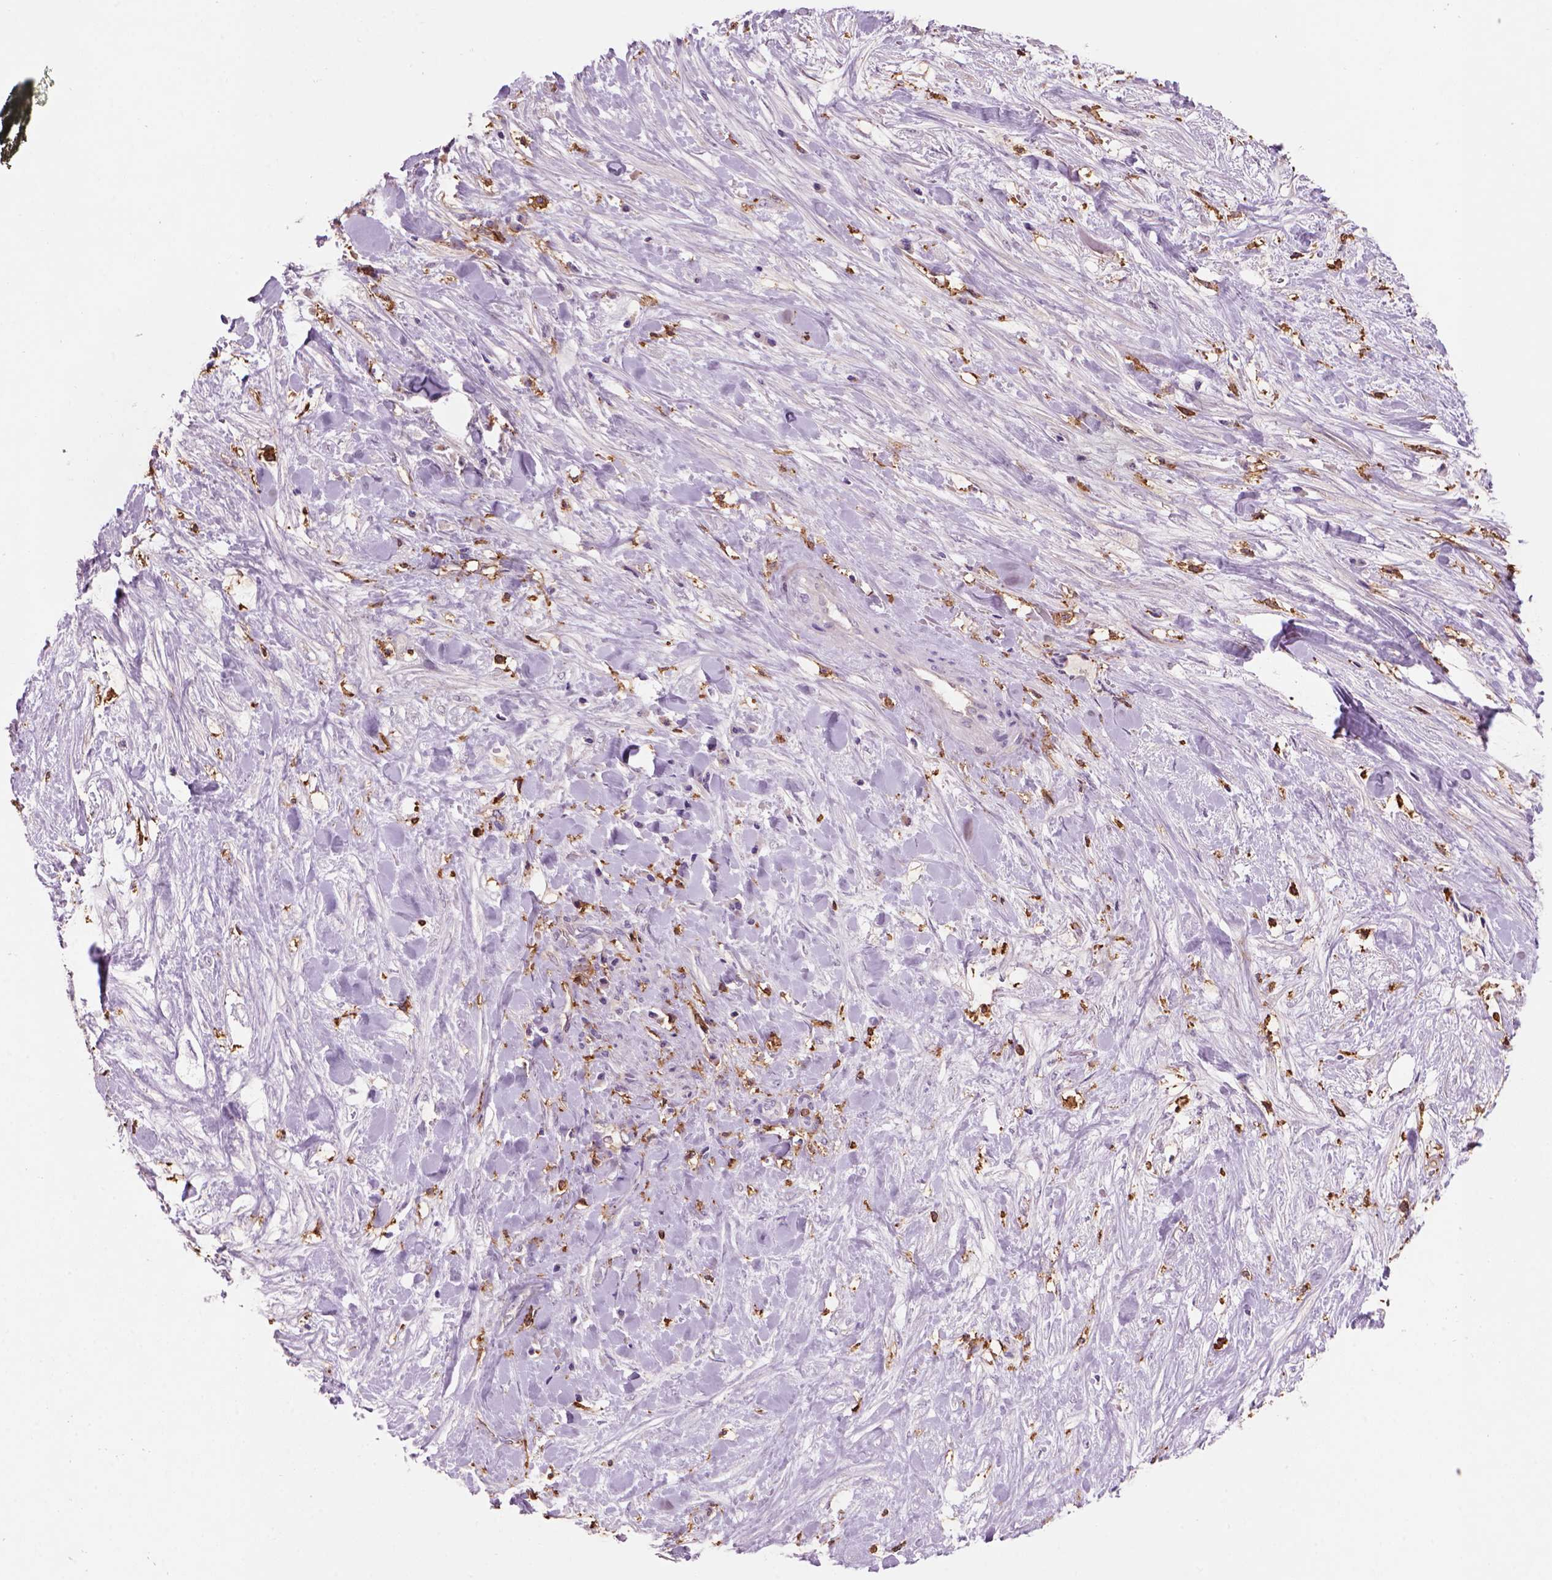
{"staining": {"intensity": "weak", "quantity": ">75%", "location": "cytoplasmic/membranous"}, "tissue": "liver cancer", "cell_type": "Tumor cells", "image_type": "cancer", "snomed": [{"axis": "morphology", "description": "Cholangiocarcinoma"}, {"axis": "topography", "description": "Liver"}], "caption": "Liver cancer (cholangiocarcinoma) was stained to show a protein in brown. There is low levels of weak cytoplasmic/membranous staining in approximately >75% of tumor cells.", "gene": "CD14", "patient": {"sex": "female", "age": 73}}